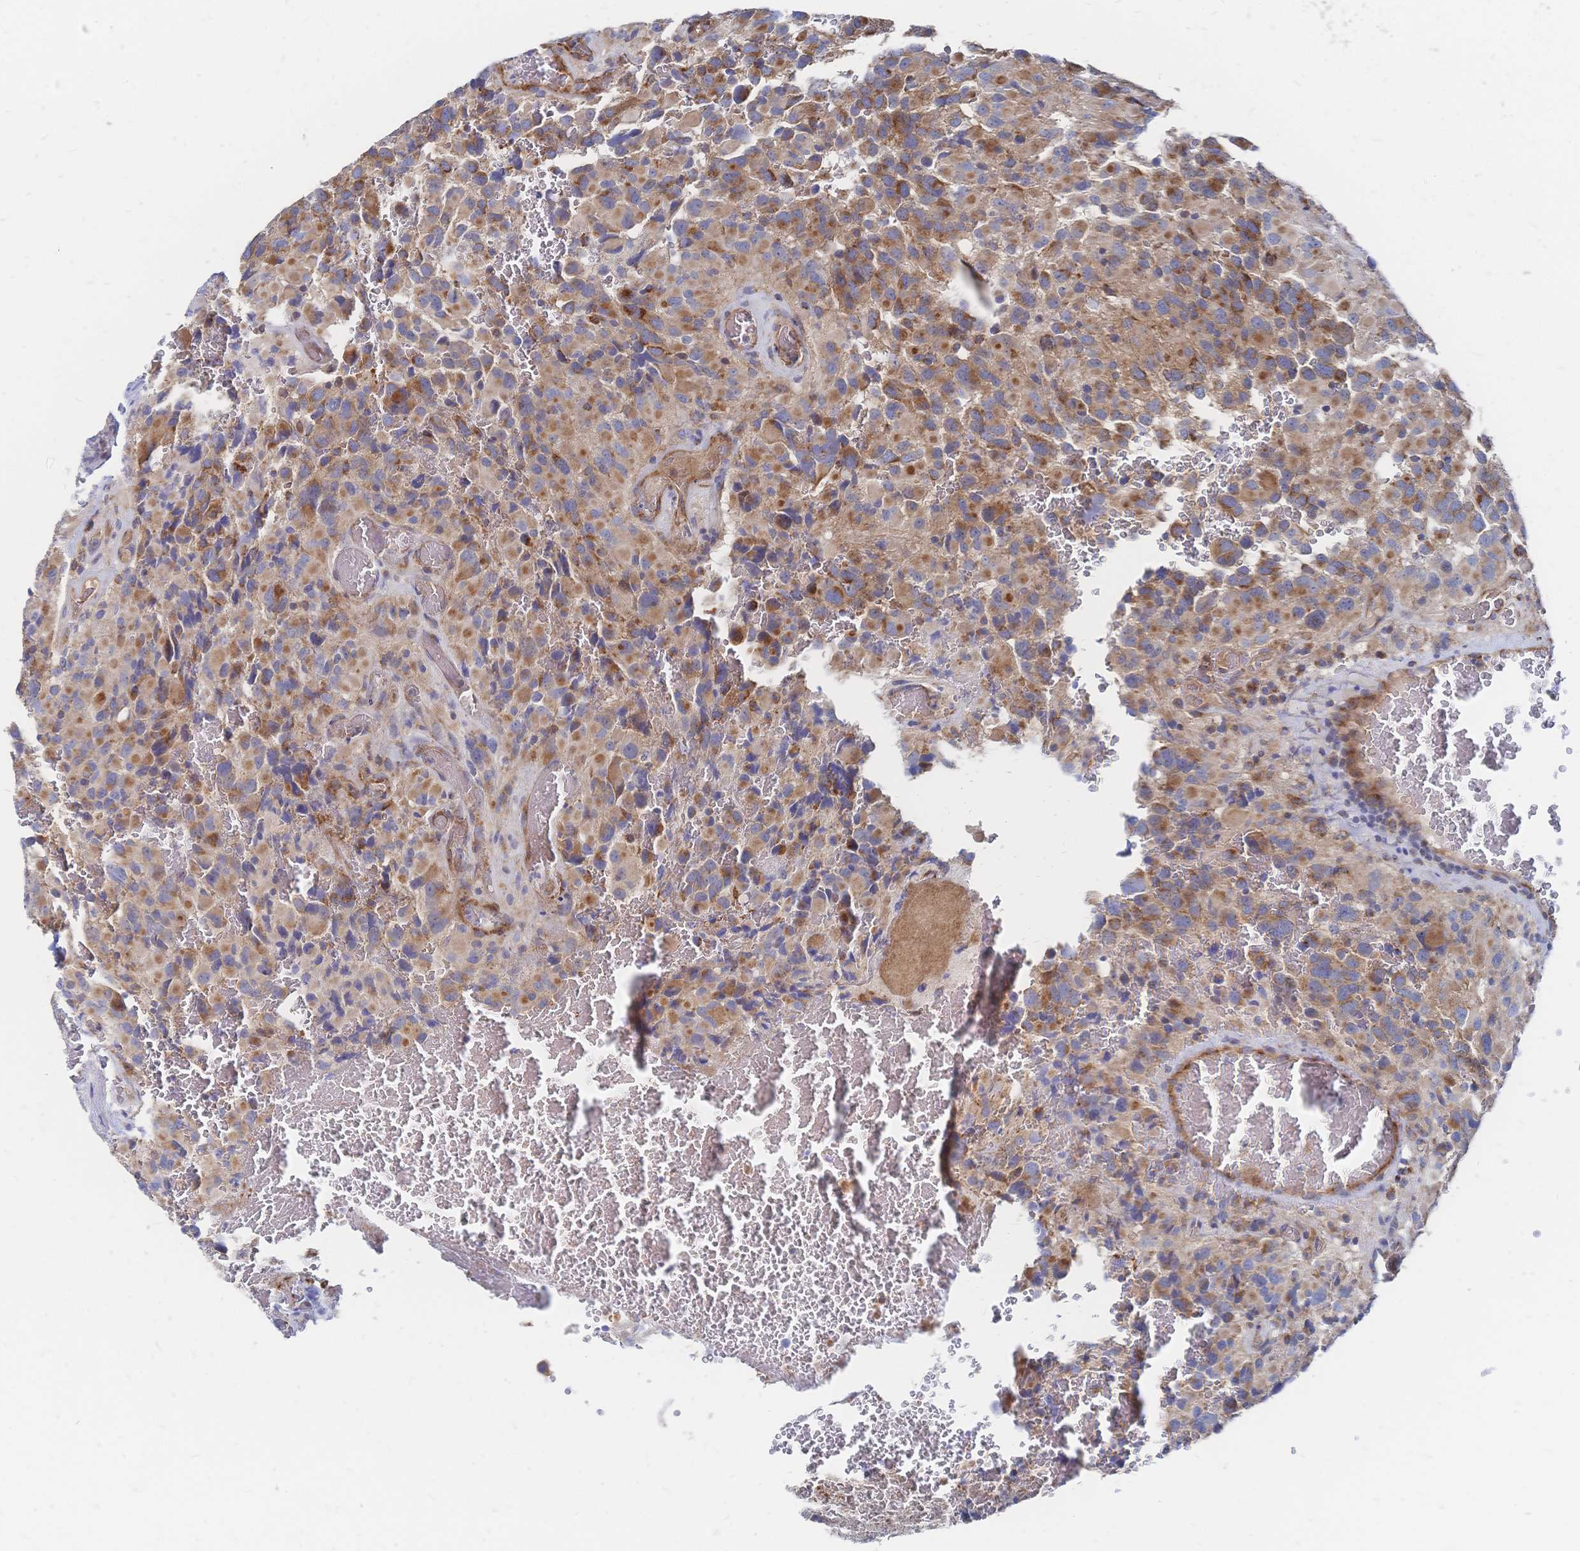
{"staining": {"intensity": "moderate", "quantity": "25%-75%", "location": "cytoplasmic/membranous"}, "tissue": "glioma", "cell_type": "Tumor cells", "image_type": "cancer", "snomed": [{"axis": "morphology", "description": "Glioma, malignant, High grade"}, {"axis": "topography", "description": "Brain"}], "caption": "IHC micrograph of malignant glioma (high-grade) stained for a protein (brown), which displays medium levels of moderate cytoplasmic/membranous positivity in approximately 25%-75% of tumor cells.", "gene": "SORBS1", "patient": {"sex": "female", "age": 40}}